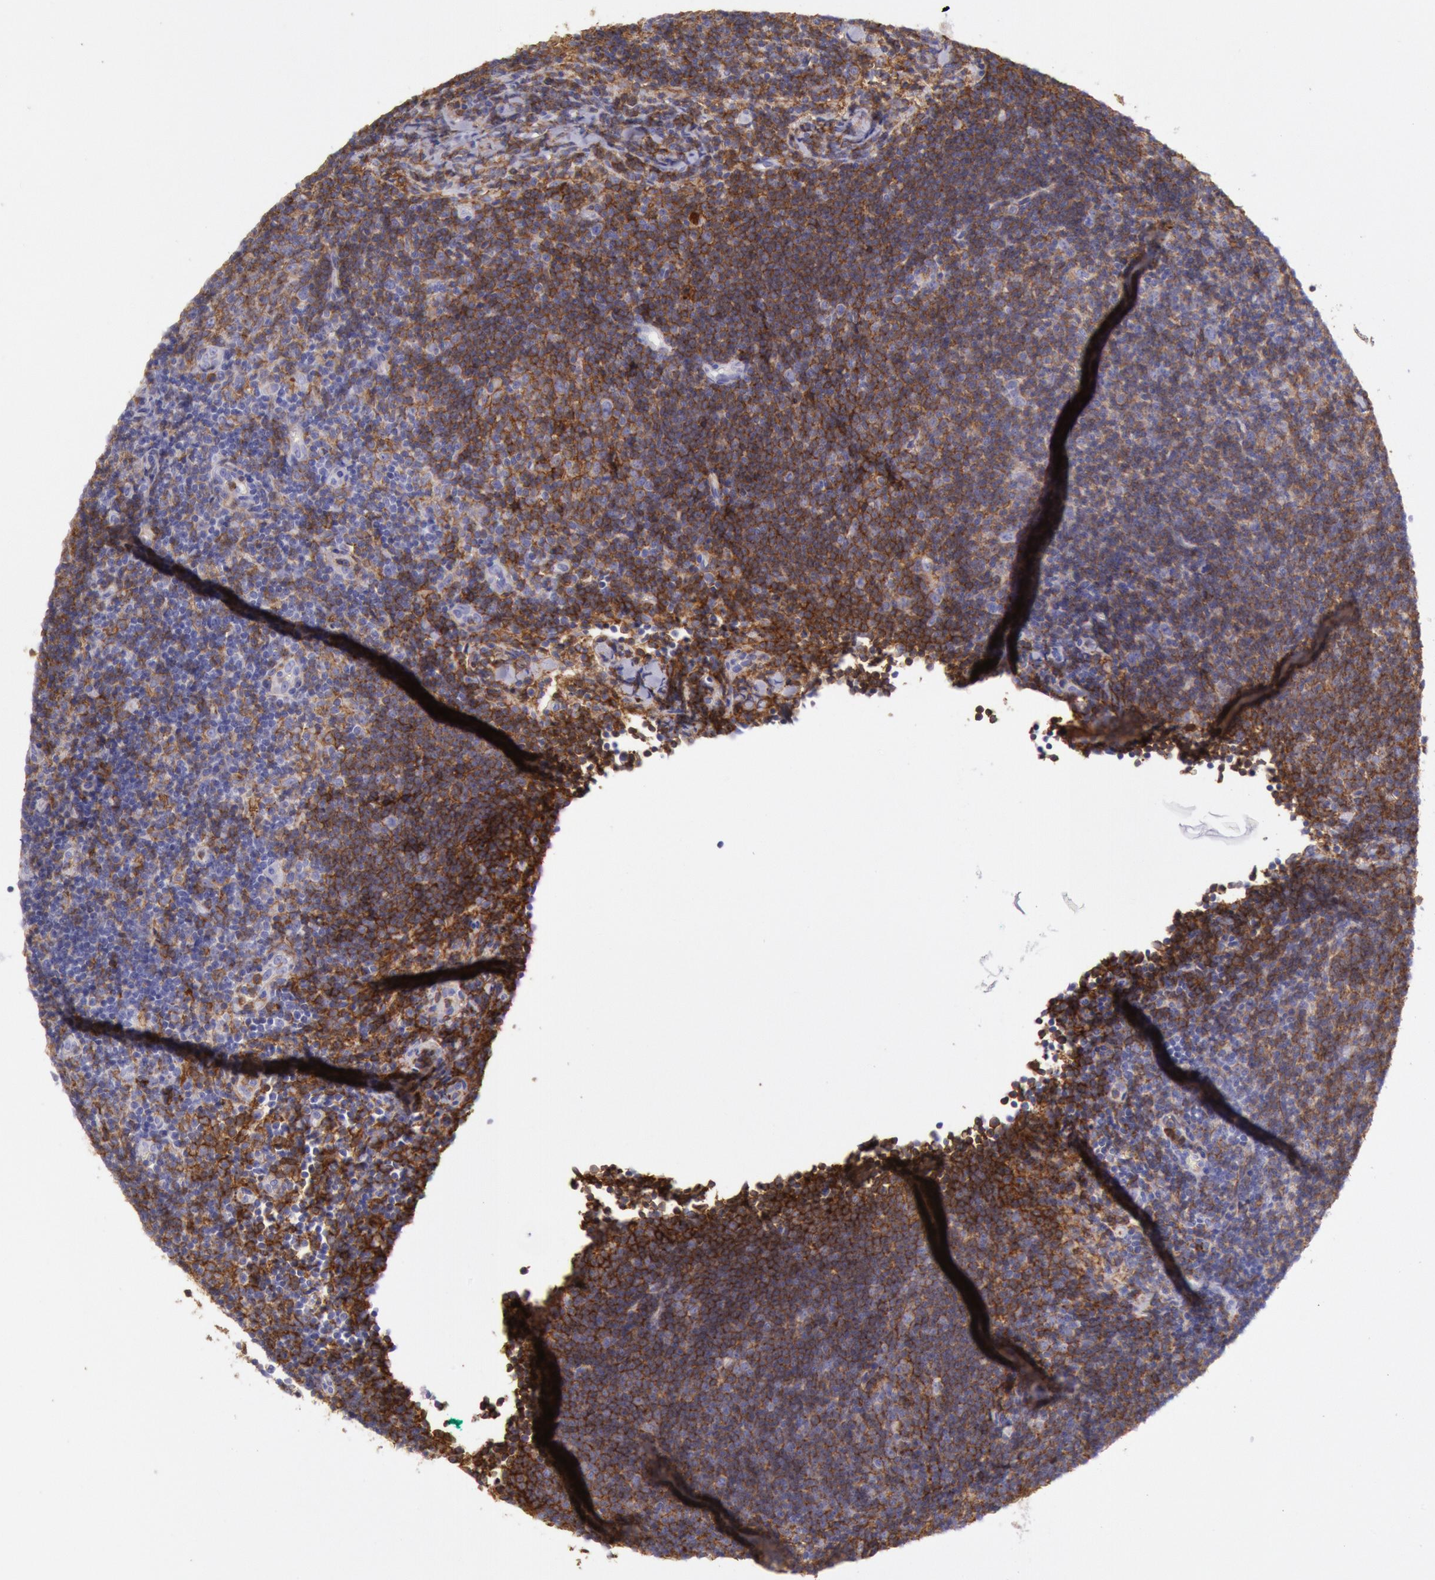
{"staining": {"intensity": "moderate", "quantity": ">75%", "location": "cytoplasmic/membranous"}, "tissue": "lymphoma", "cell_type": "Tumor cells", "image_type": "cancer", "snomed": [{"axis": "morphology", "description": "Malignant lymphoma, non-Hodgkin's type, Low grade"}, {"axis": "topography", "description": "Lymph node"}], "caption": "Lymphoma stained with a protein marker reveals moderate staining in tumor cells.", "gene": "LYN", "patient": {"sex": "male", "age": 49}}